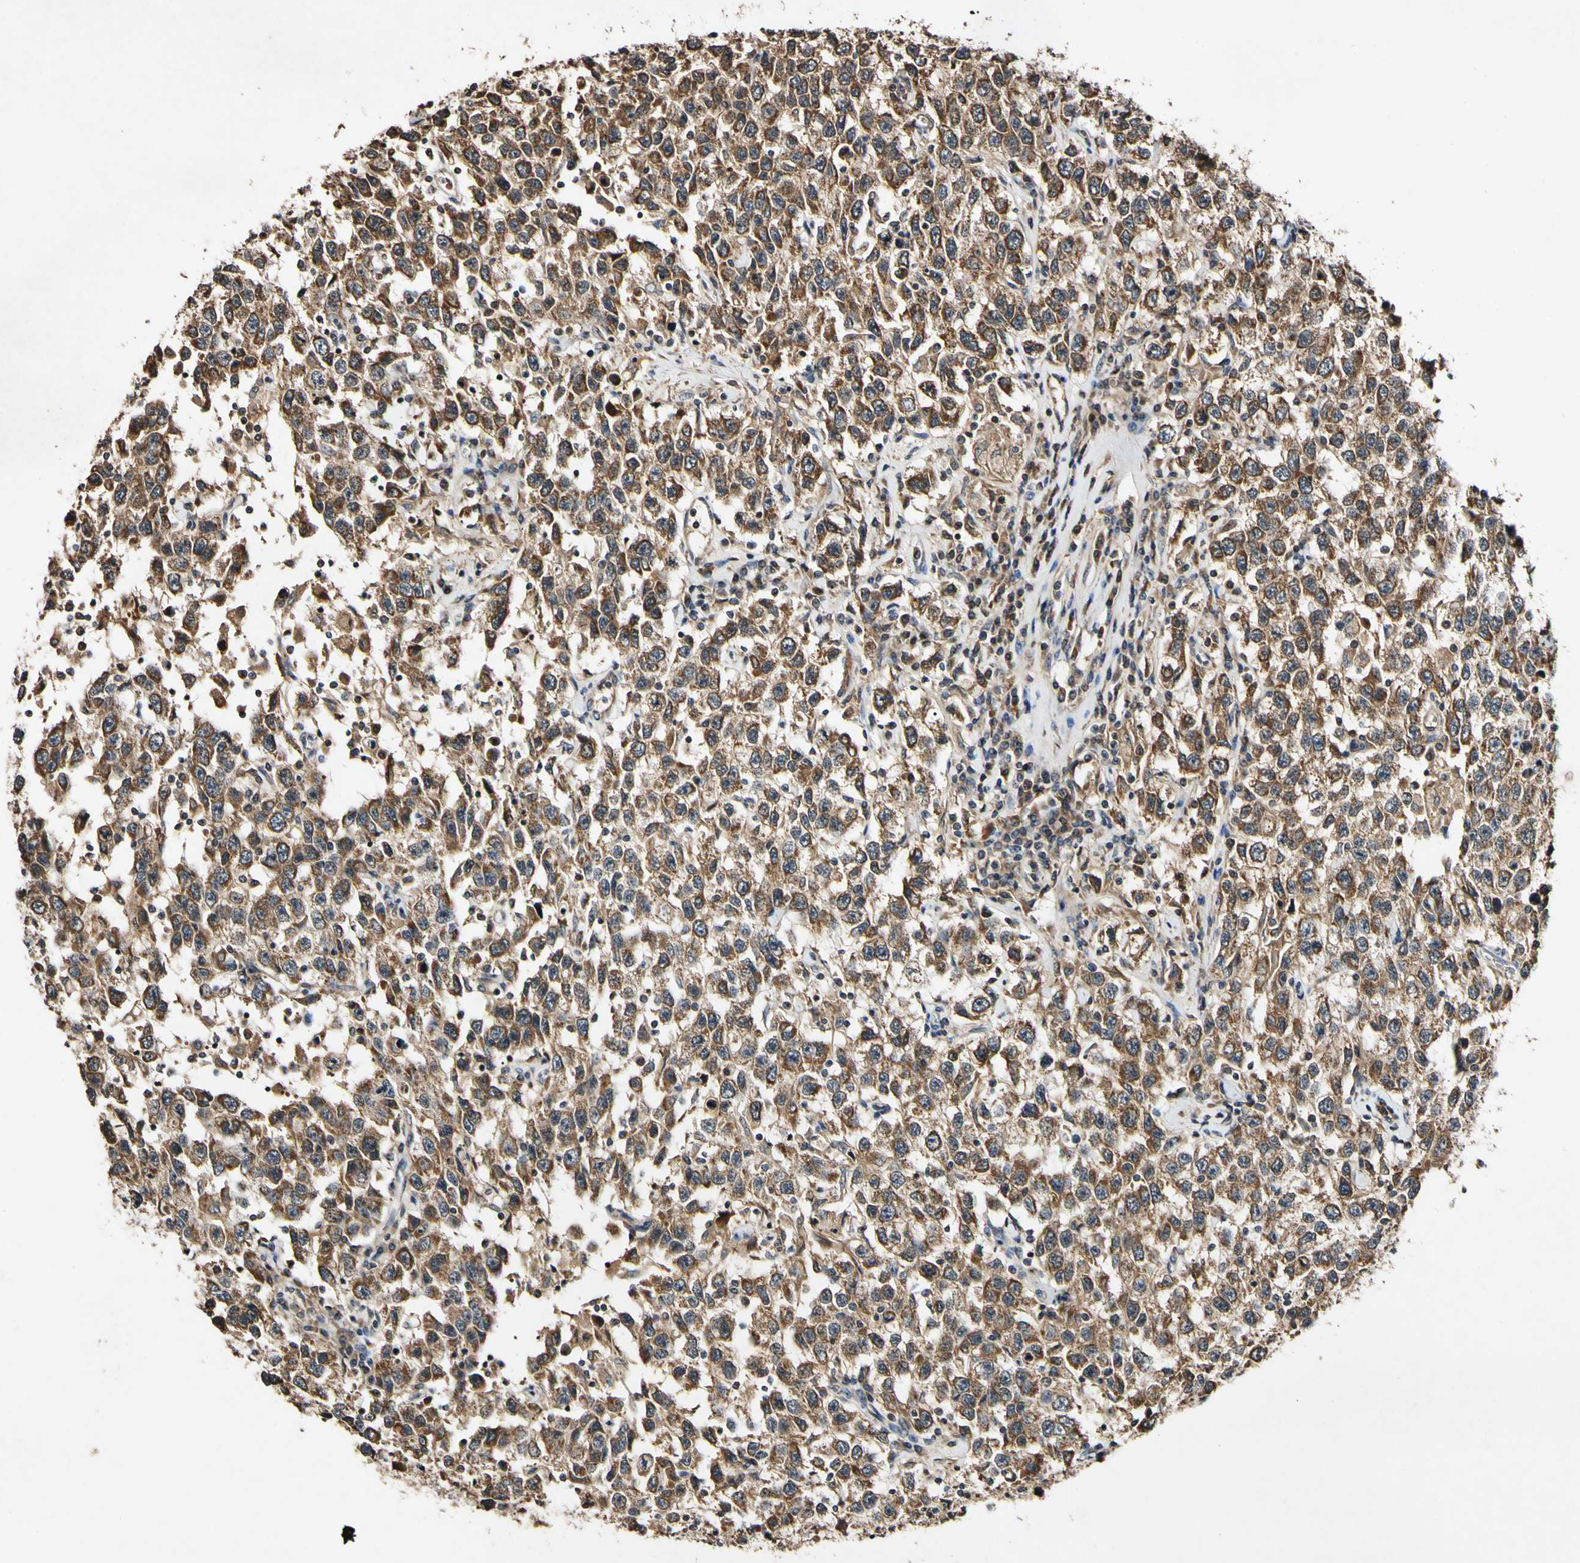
{"staining": {"intensity": "strong", "quantity": ">75%", "location": "cytoplasmic/membranous"}, "tissue": "testis cancer", "cell_type": "Tumor cells", "image_type": "cancer", "snomed": [{"axis": "morphology", "description": "Seminoma, NOS"}, {"axis": "topography", "description": "Testis"}], "caption": "Seminoma (testis) stained for a protein exhibits strong cytoplasmic/membranous positivity in tumor cells.", "gene": "PLAT", "patient": {"sex": "male", "age": 41}}